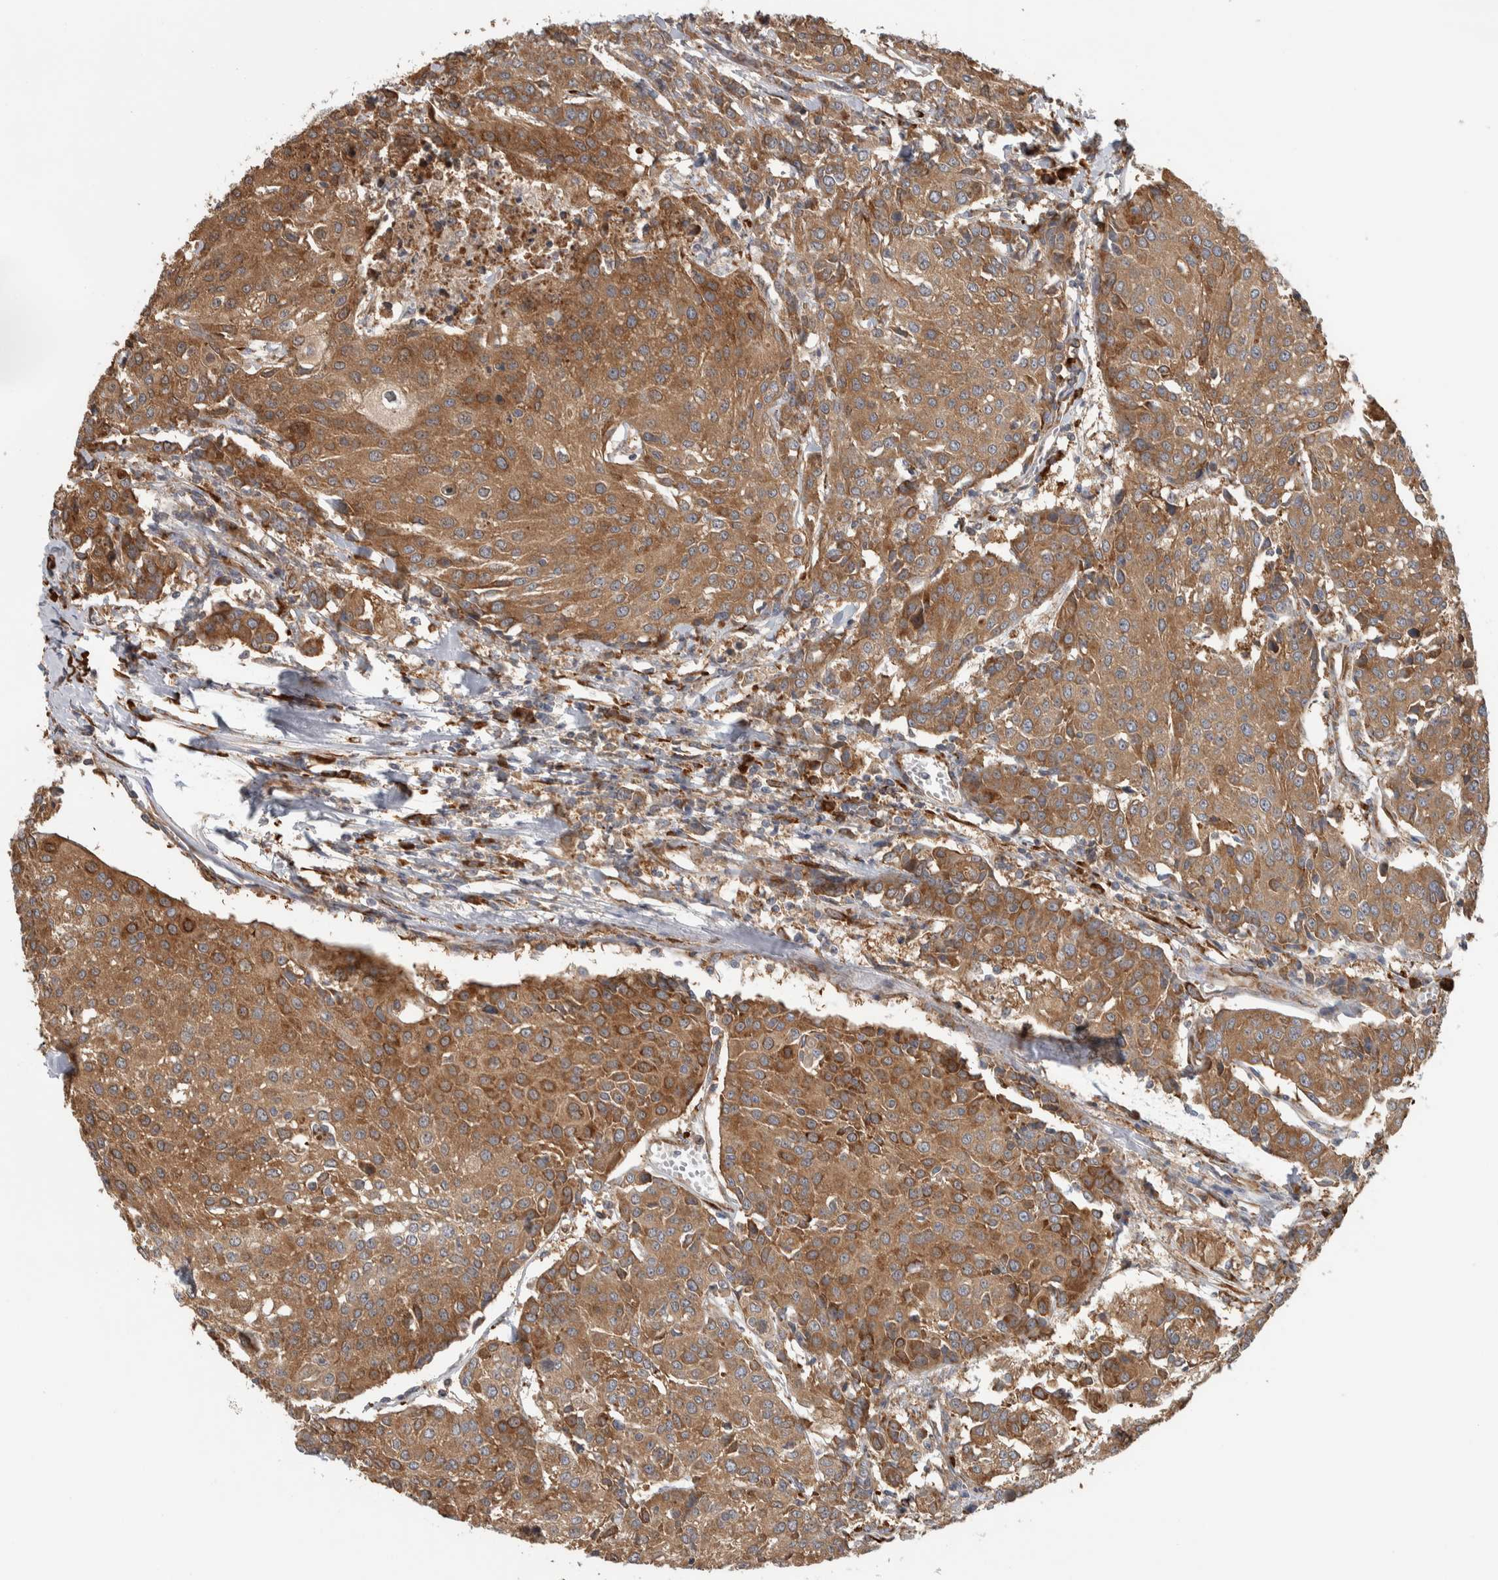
{"staining": {"intensity": "moderate", "quantity": ">75%", "location": "cytoplasmic/membranous"}, "tissue": "urothelial cancer", "cell_type": "Tumor cells", "image_type": "cancer", "snomed": [{"axis": "morphology", "description": "Urothelial carcinoma, High grade"}, {"axis": "topography", "description": "Urinary bladder"}], "caption": "A brown stain shows moderate cytoplasmic/membranous expression of a protein in urothelial cancer tumor cells. The protein is stained brown, and the nuclei are stained in blue (DAB (3,3'-diaminobenzidine) IHC with brightfield microscopy, high magnification).", "gene": "EIF3H", "patient": {"sex": "female", "age": 85}}